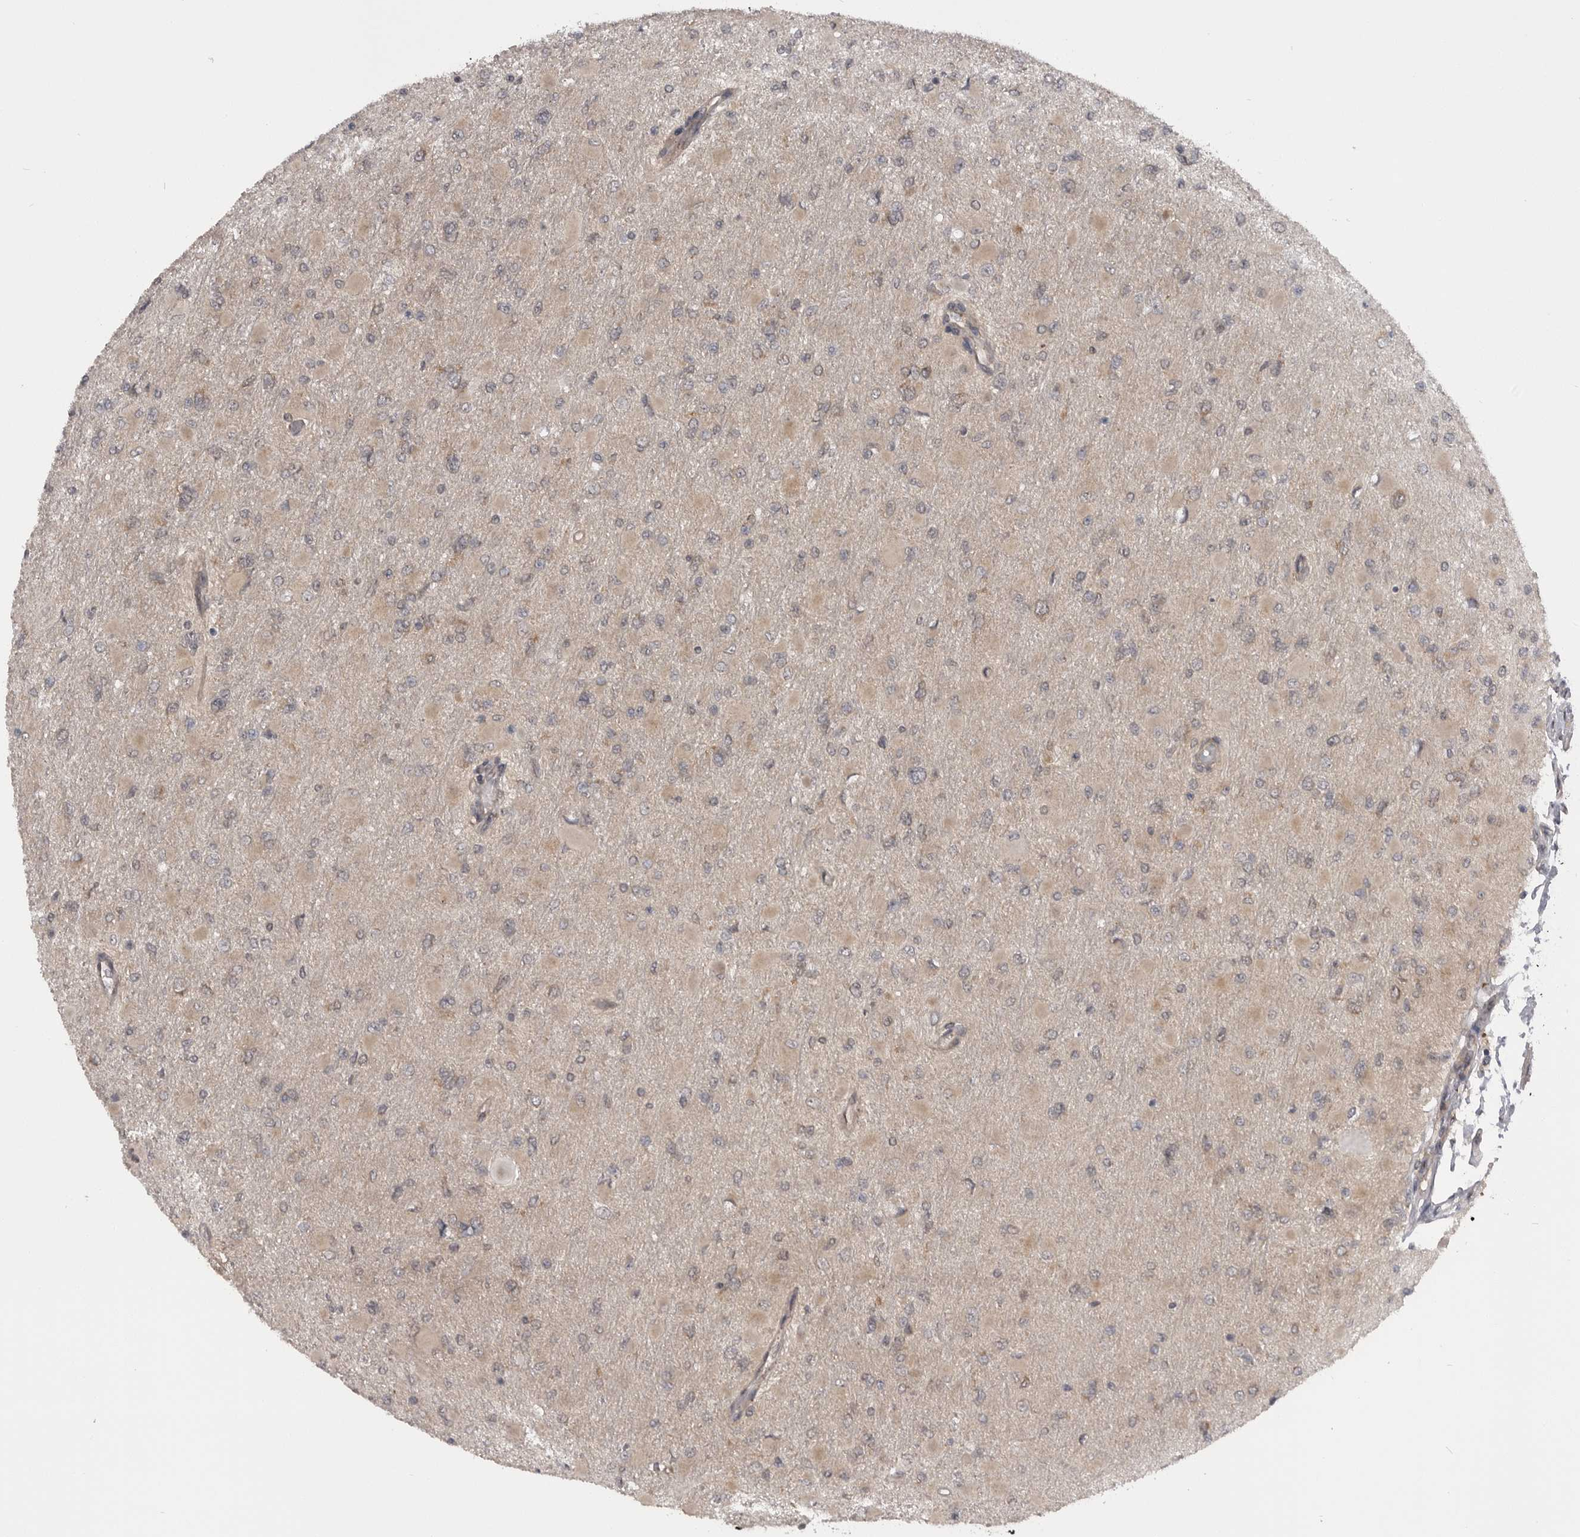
{"staining": {"intensity": "weak", "quantity": "25%-75%", "location": "cytoplasmic/membranous"}, "tissue": "glioma", "cell_type": "Tumor cells", "image_type": "cancer", "snomed": [{"axis": "morphology", "description": "Glioma, malignant, High grade"}, {"axis": "topography", "description": "Cerebral cortex"}], "caption": "This is a photomicrograph of immunohistochemistry (IHC) staining of malignant high-grade glioma, which shows weak staining in the cytoplasmic/membranous of tumor cells.", "gene": "PDCL", "patient": {"sex": "female", "age": 36}}